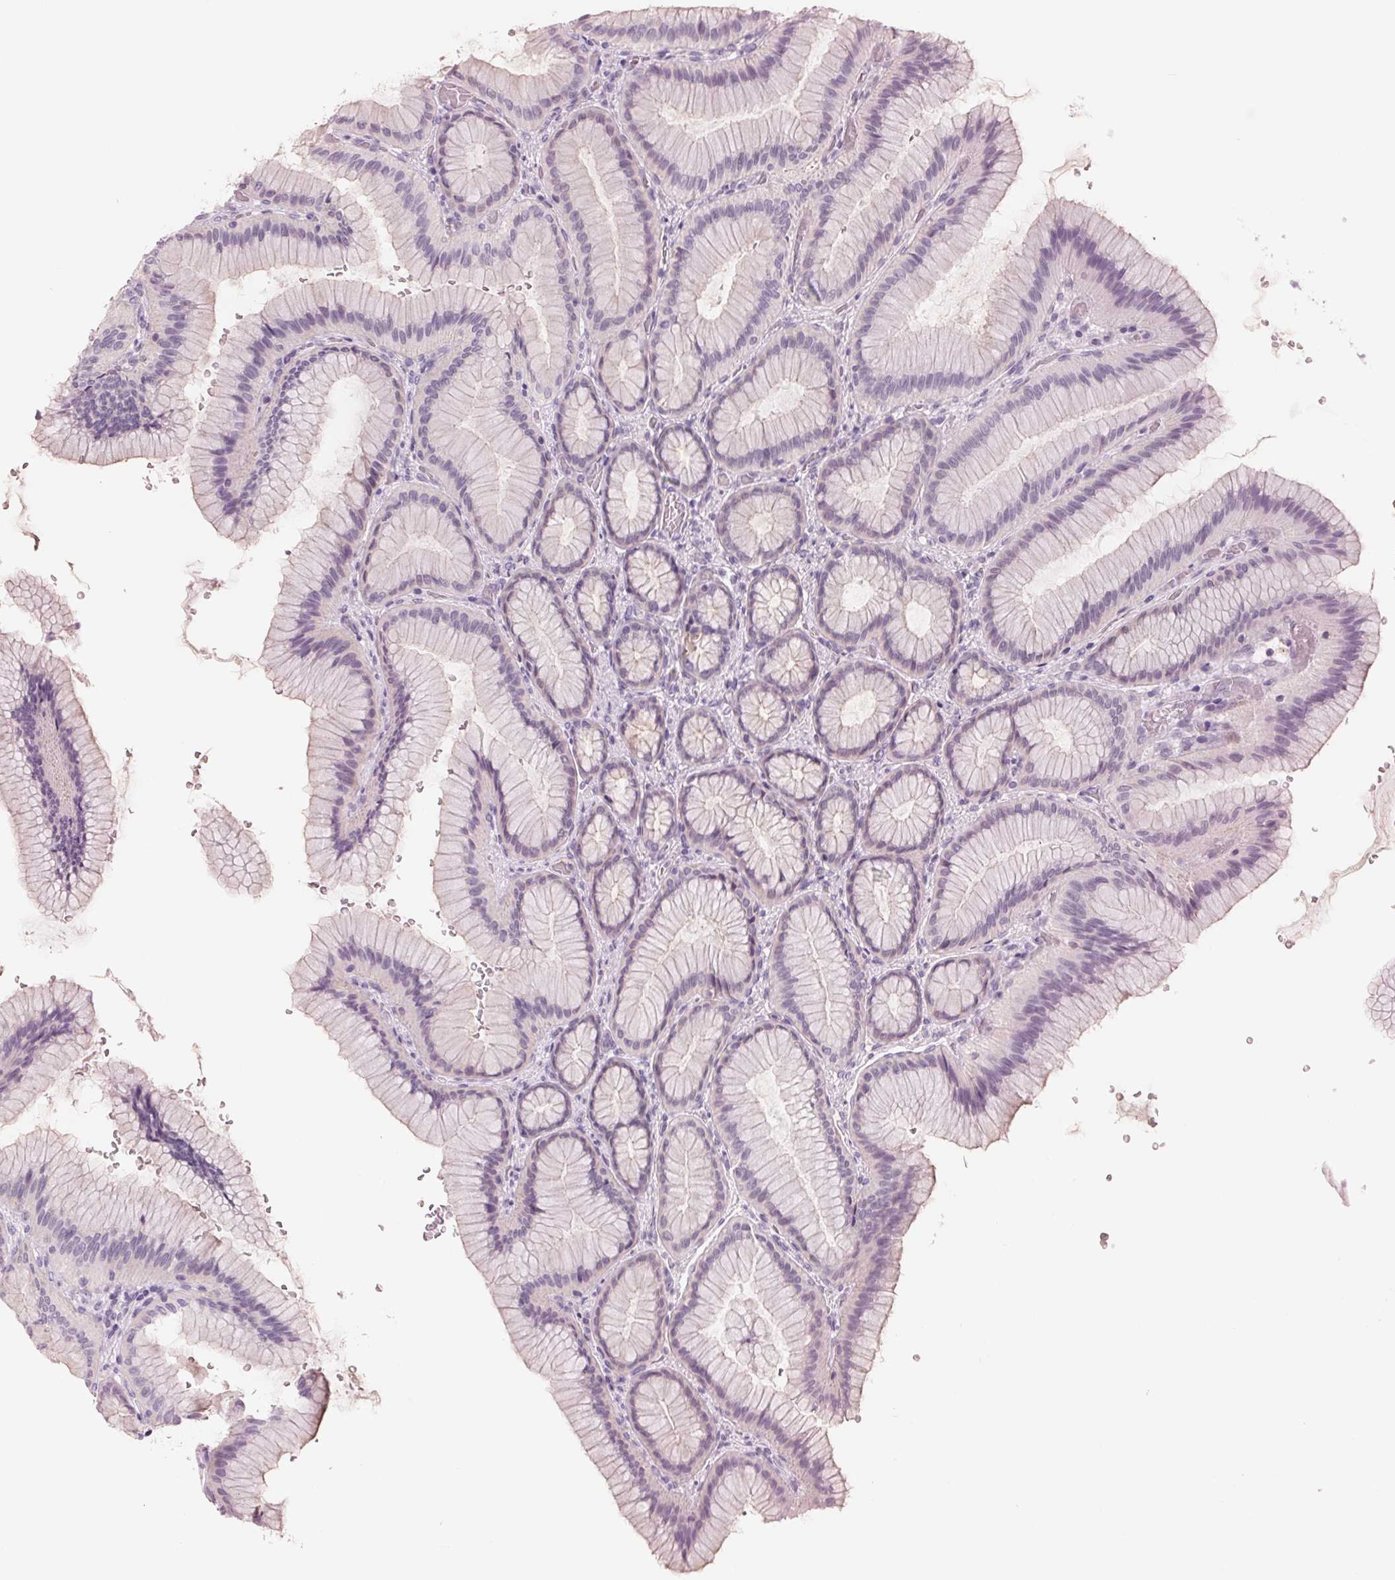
{"staining": {"intensity": "negative", "quantity": "none", "location": "none"}, "tissue": "stomach", "cell_type": "Glandular cells", "image_type": "normal", "snomed": [{"axis": "morphology", "description": "Normal tissue, NOS"}, {"axis": "morphology", "description": "Adenocarcinoma, NOS"}, {"axis": "morphology", "description": "Adenocarcinoma, High grade"}, {"axis": "topography", "description": "Stomach, upper"}, {"axis": "topography", "description": "Stomach"}], "caption": "DAB immunohistochemical staining of benign stomach displays no significant expression in glandular cells.", "gene": "FTCD", "patient": {"sex": "female", "age": 65}}